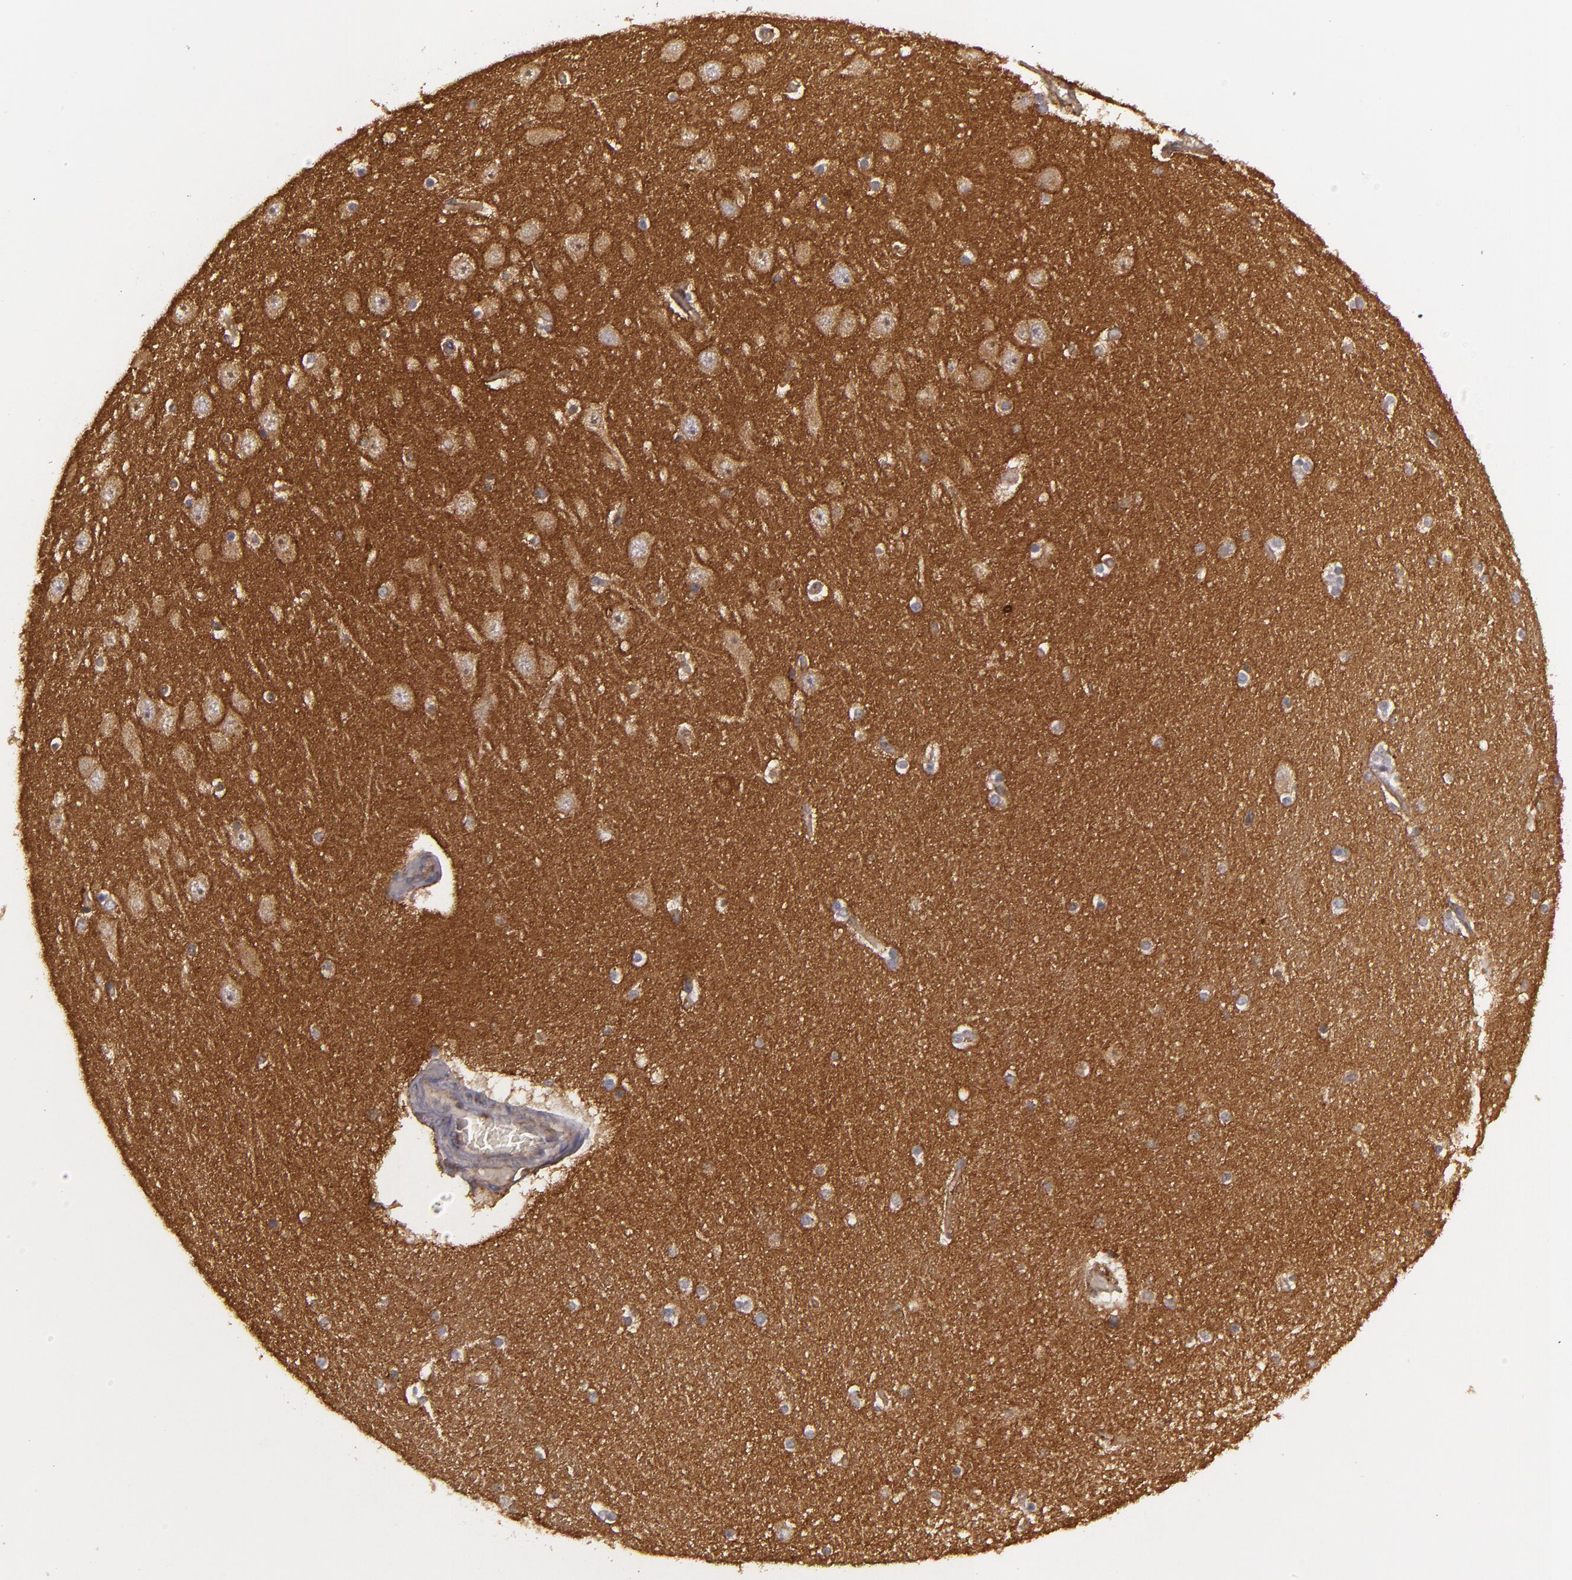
{"staining": {"intensity": "strong", "quantity": ">75%", "location": "cytoplasmic/membranous"}, "tissue": "hippocampus", "cell_type": "Glial cells", "image_type": "normal", "snomed": [{"axis": "morphology", "description": "Normal tissue, NOS"}, {"axis": "topography", "description": "Hippocampus"}], "caption": "An immunohistochemistry image of normal tissue is shown. Protein staining in brown labels strong cytoplasmic/membranous positivity in hippocampus within glial cells.", "gene": "HRAS", "patient": {"sex": "female", "age": 54}}